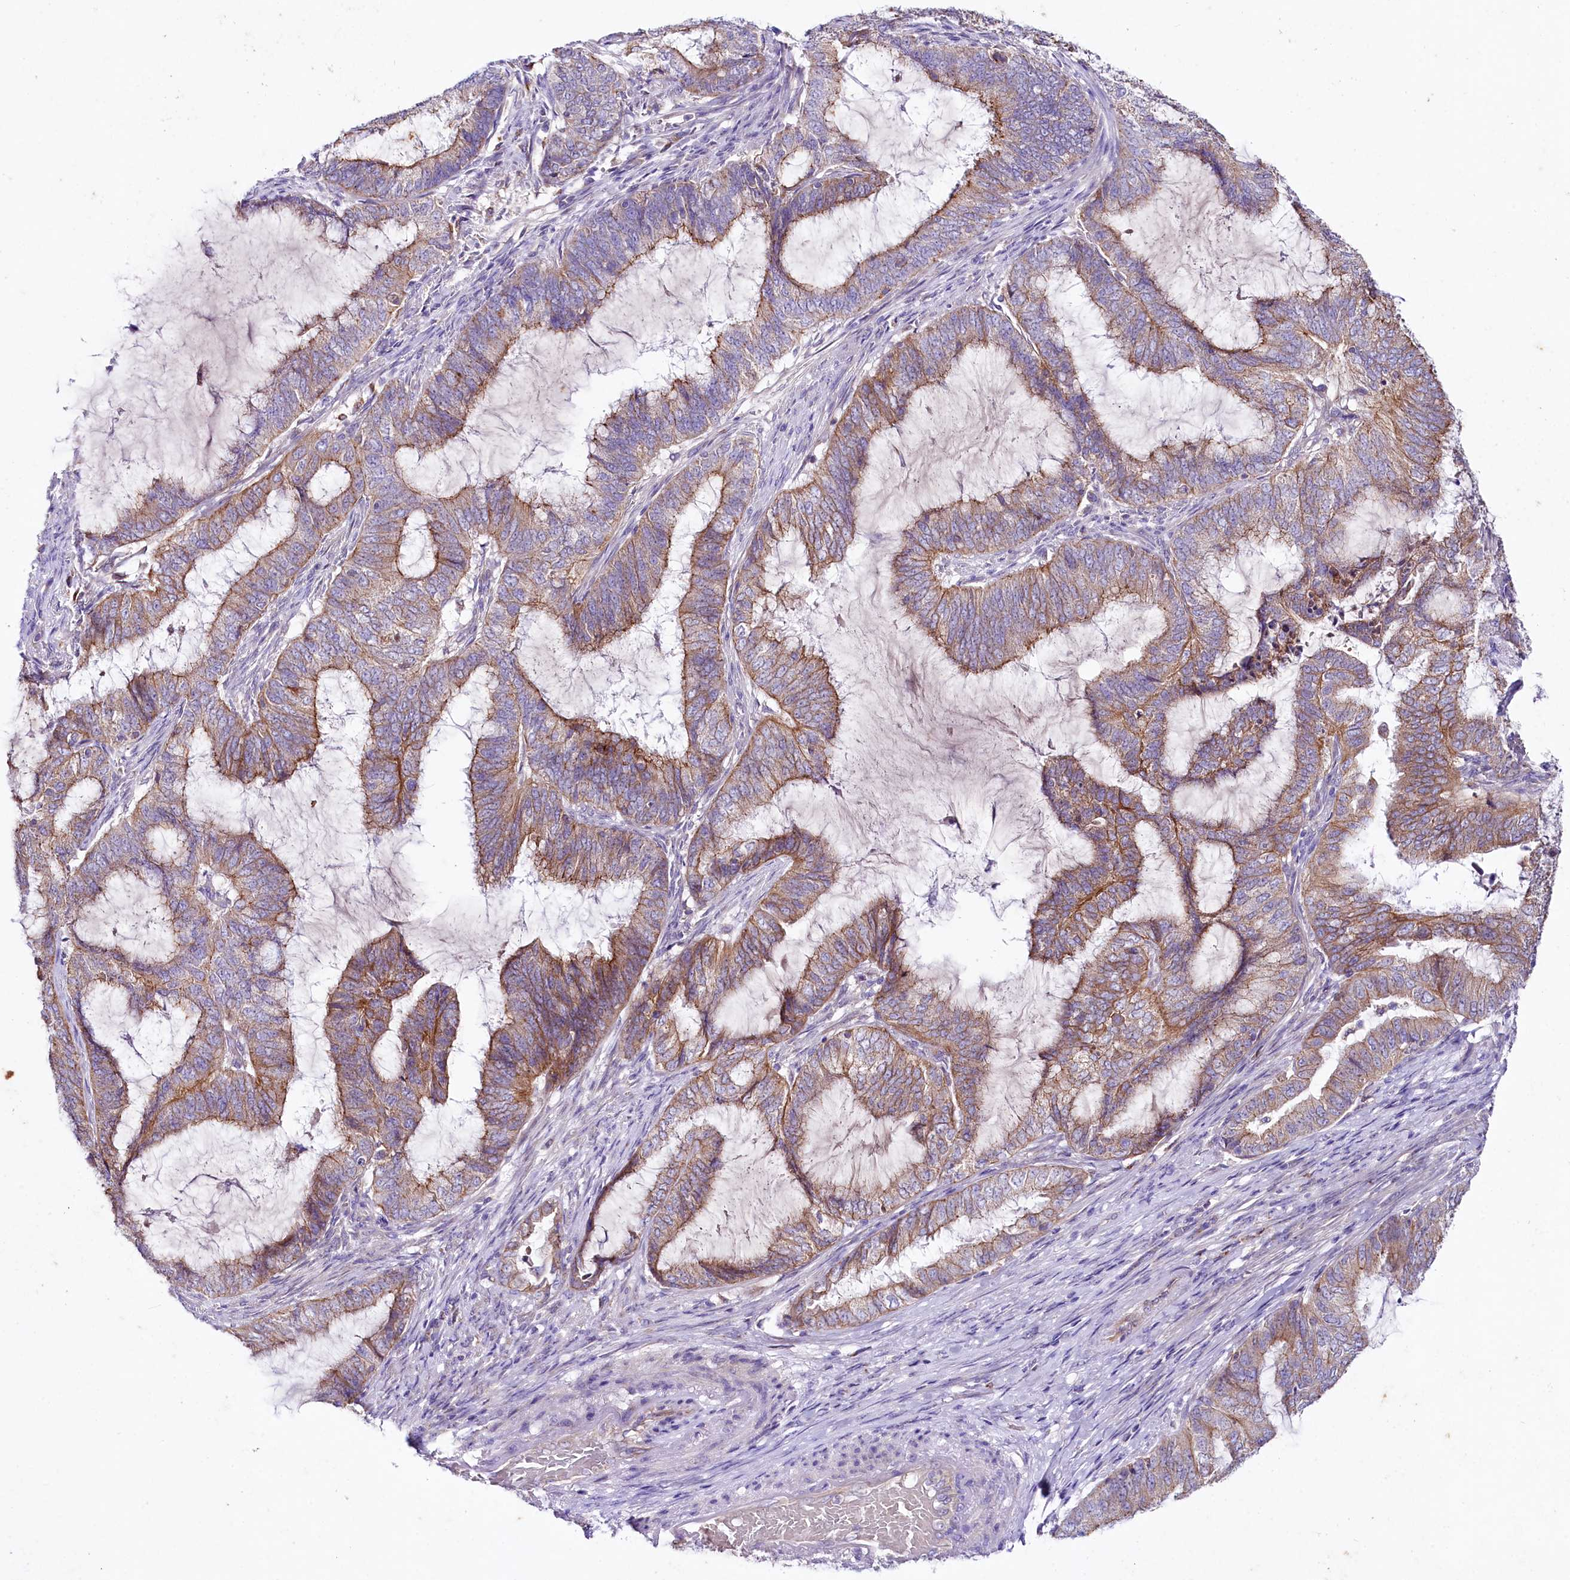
{"staining": {"intensity": "moderate", "quantity": "25%-75%", "location": "cytoplasmic/membranous"}, "tissue": "endometrial cancer", "cell_type": "Tumor cells", "image_type": "cancer", "snomed": [{"axis": "morphology", "description": "Adenocarcinoma, NOS"}, {"axis": "topography", "description": "Endometrium"}], "caption": "Human endometrial cancer (adenocarcinoma) stained for a protein (brown) demonstrates moderate cytoplasmic/membranous positive staining in approximately 25%-75% of tumor cells.", "gene": "SACM1L", "patient": {"sex": "female", "age": 51}}